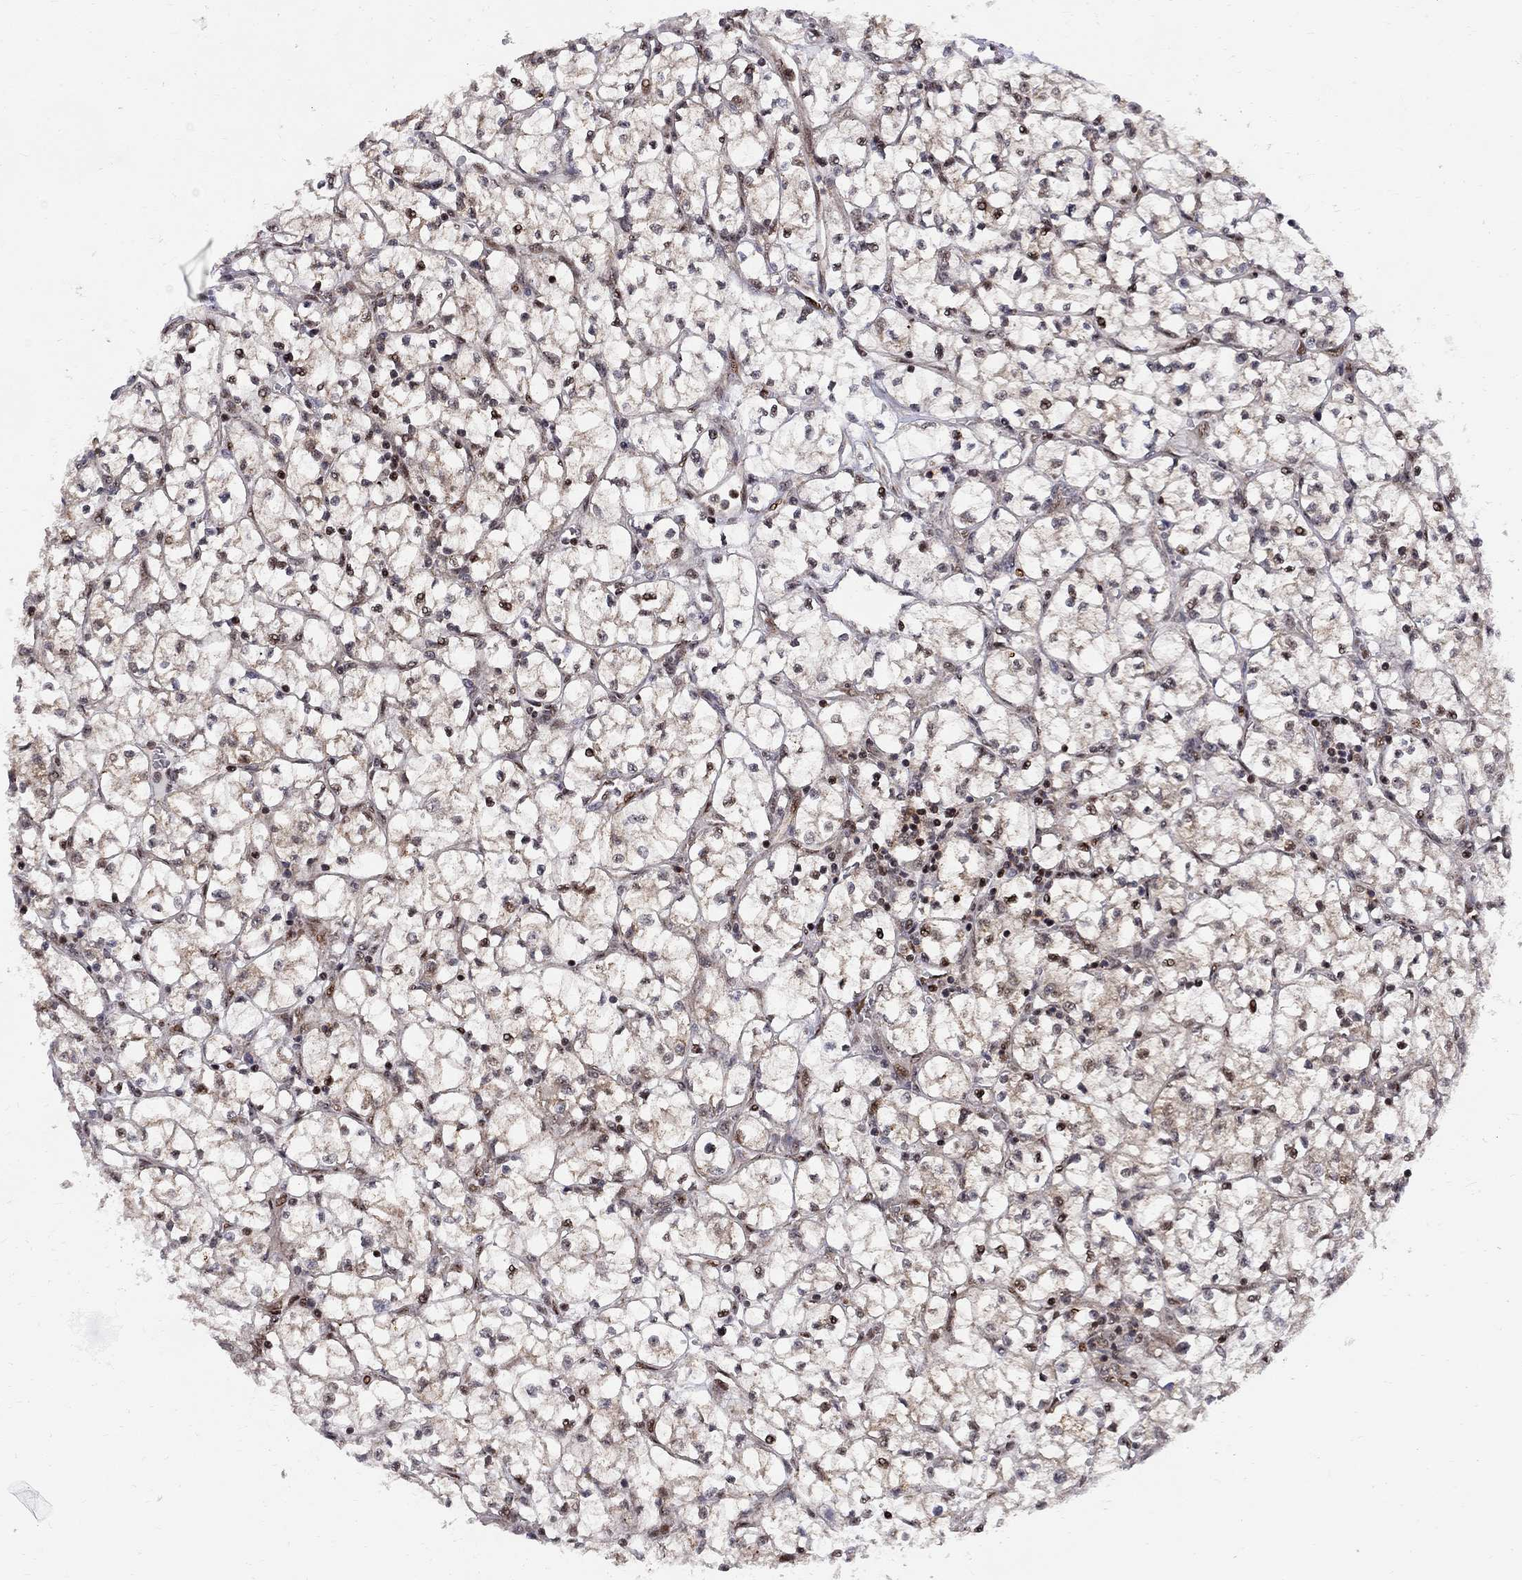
{"staining": {"intensity": "moderate", "quantity": "<25%", "location": "cytoplasmic/membranous,nuclear"}, "tissue": "renal cancer", "cell_type": "Tumor cells", "image_type": "cancer", "snomed": [{"axis": "morphology", "description": "Adenocarcinoma, NOS"}, {"axis": "topography", "description": "Kidney"}], "caption": "This micrograph shows renal adenocarcinoma stained with immunohistochemistry (IHC) to label a protein in brown. The cytoplasmic/membranous and nuclear of tumor cells show moderate positivity for the protein. Nuclei are counter-stained blue.", "gene": "ELOB", "patient": {"sex": "female", "age": 64}}